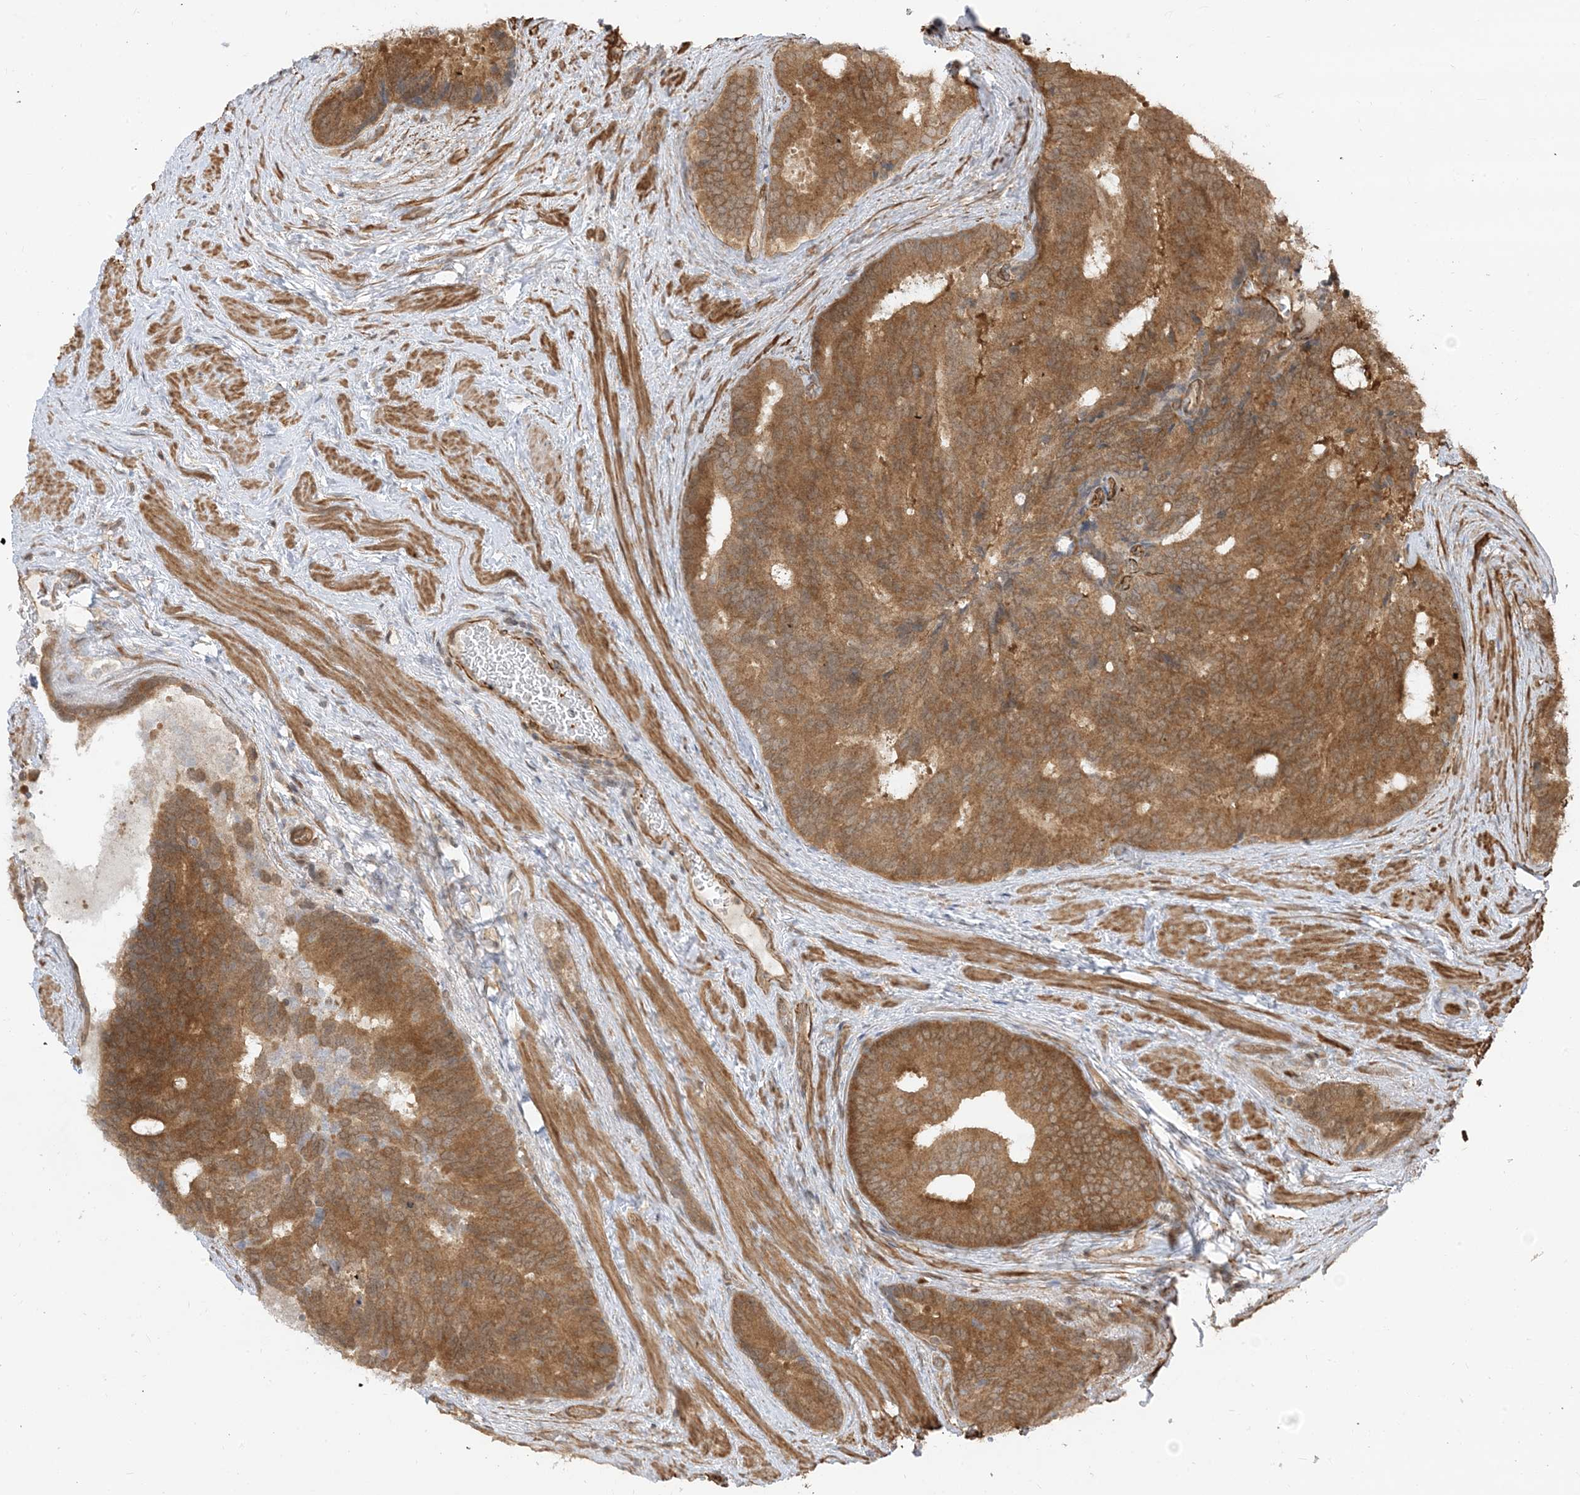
{"staining": {"intensity": "moderate", "quantity": ">75%", "location": "cytoplasmic/membranous"}, "tissue": "prostate cancer", "cell_type": "Tumor cells", "image_type": "cancer", "snomed": [{"axis": "morphology", "description": "Adenocarcinoma, Low grade"}, {"axis": "topography", "description": "Prostate"}], "caption": "Moderate cytoplasmic/membranous protein staining is seen in approximately >75% of tumor cells in low-grade adenocarcinoma (prostate). The staining was performed using DAB to visualize the protein expression in brown, while the nuclei were stained in blue with hematoxylin (Magnification: 20x).", "gene": "TBCC", "patient": {"sex": "male", "age": 71}}